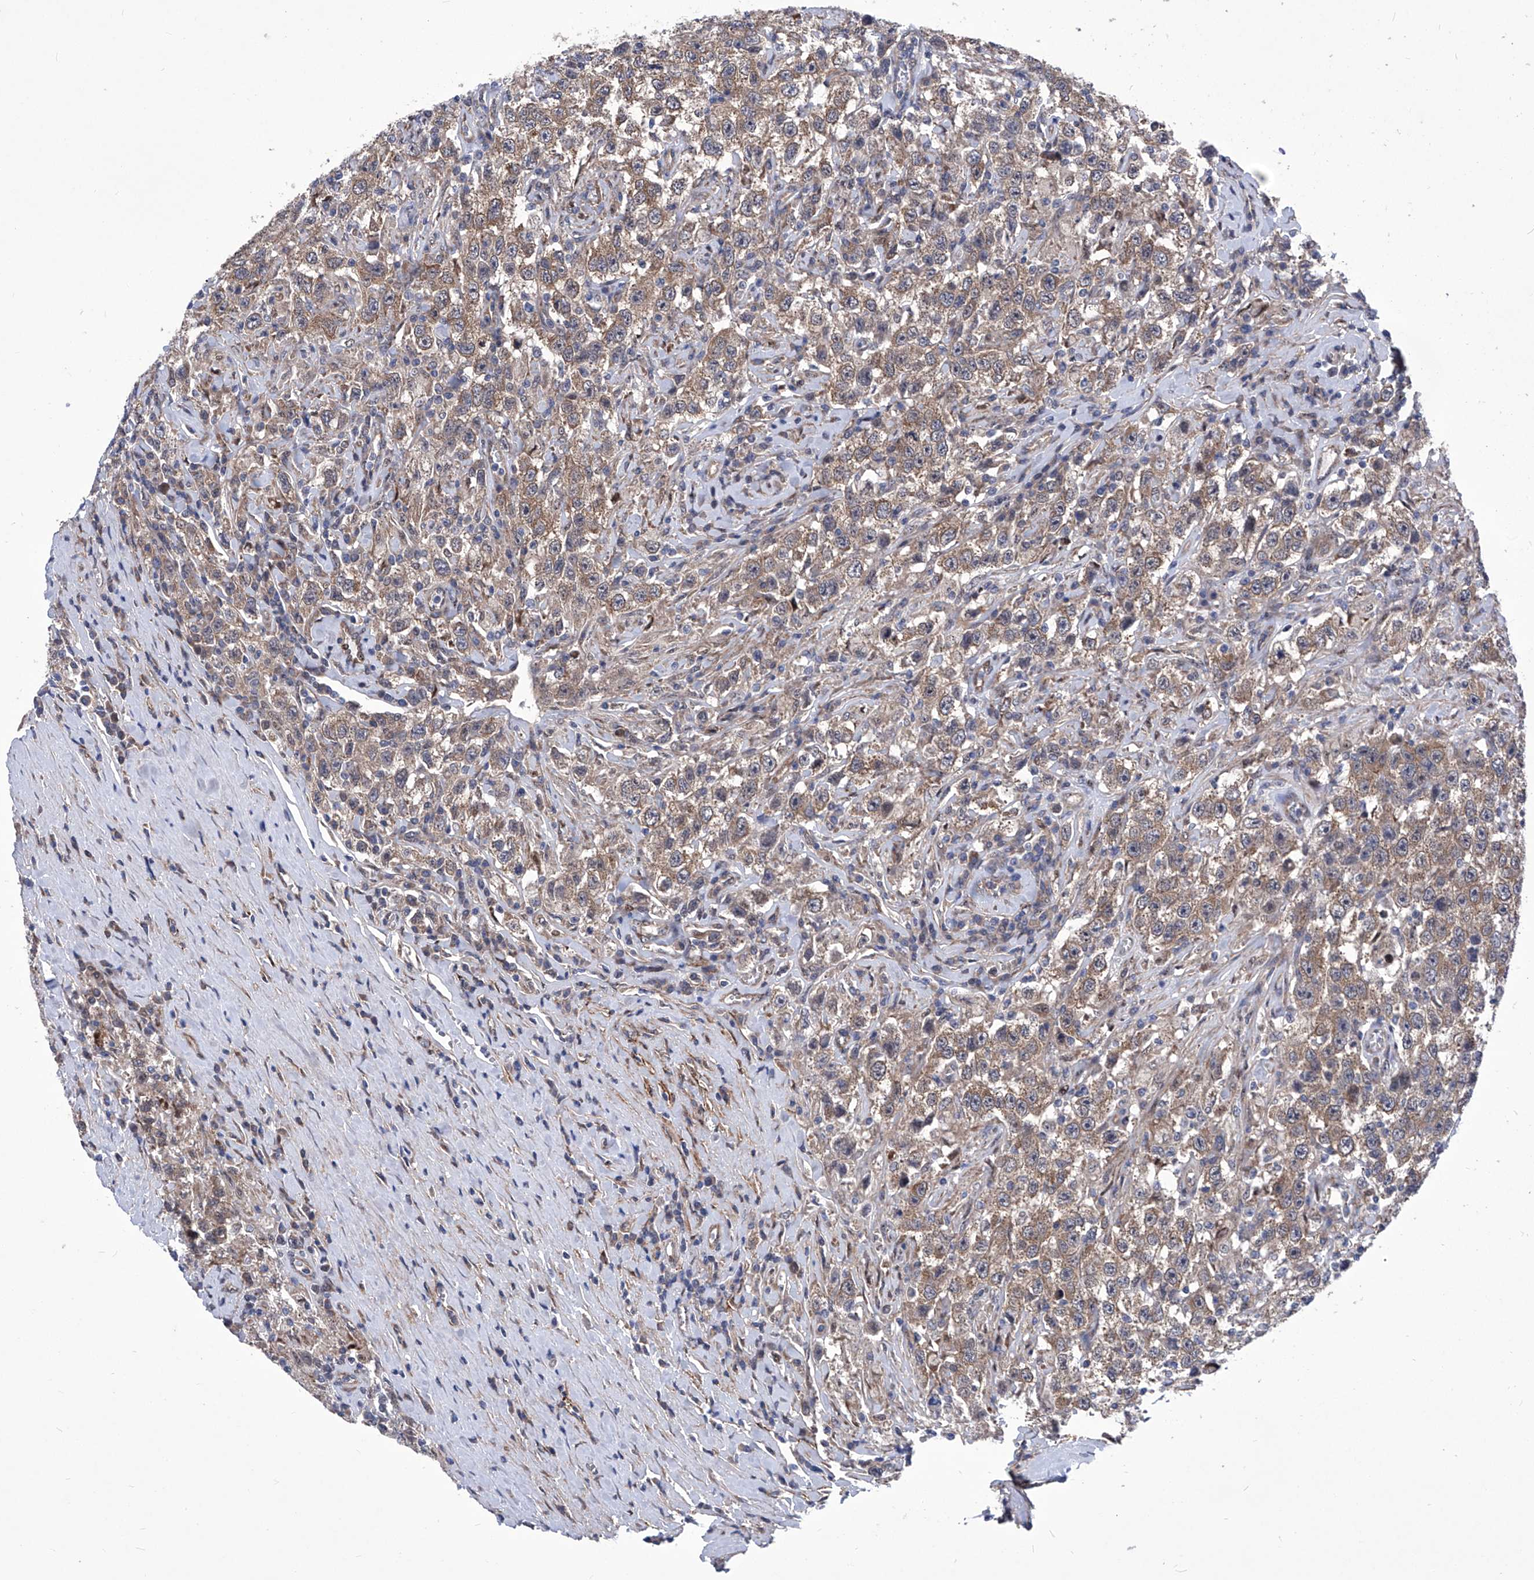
{"staining": {"intensity": "moderate", "quantity": ">75%", "location": "cytoplasmic/membranous"}, "tissue": "testis cancer", "cell_type": "Tumor cells", "image_type": "cancer", "snomed": [{"axis": "morphology", "description": "Seminoma, NOS"}, {"axis": "topography", "description": "Testis"}], "caption": "Immunohistochemical staining of human testis seminoma reveals moderate cytoplasmic/membranous protein expression in approximately >75% of tumor cells.", "gene": "KTI12", "patient": {"sex": "male", "age": 41}}